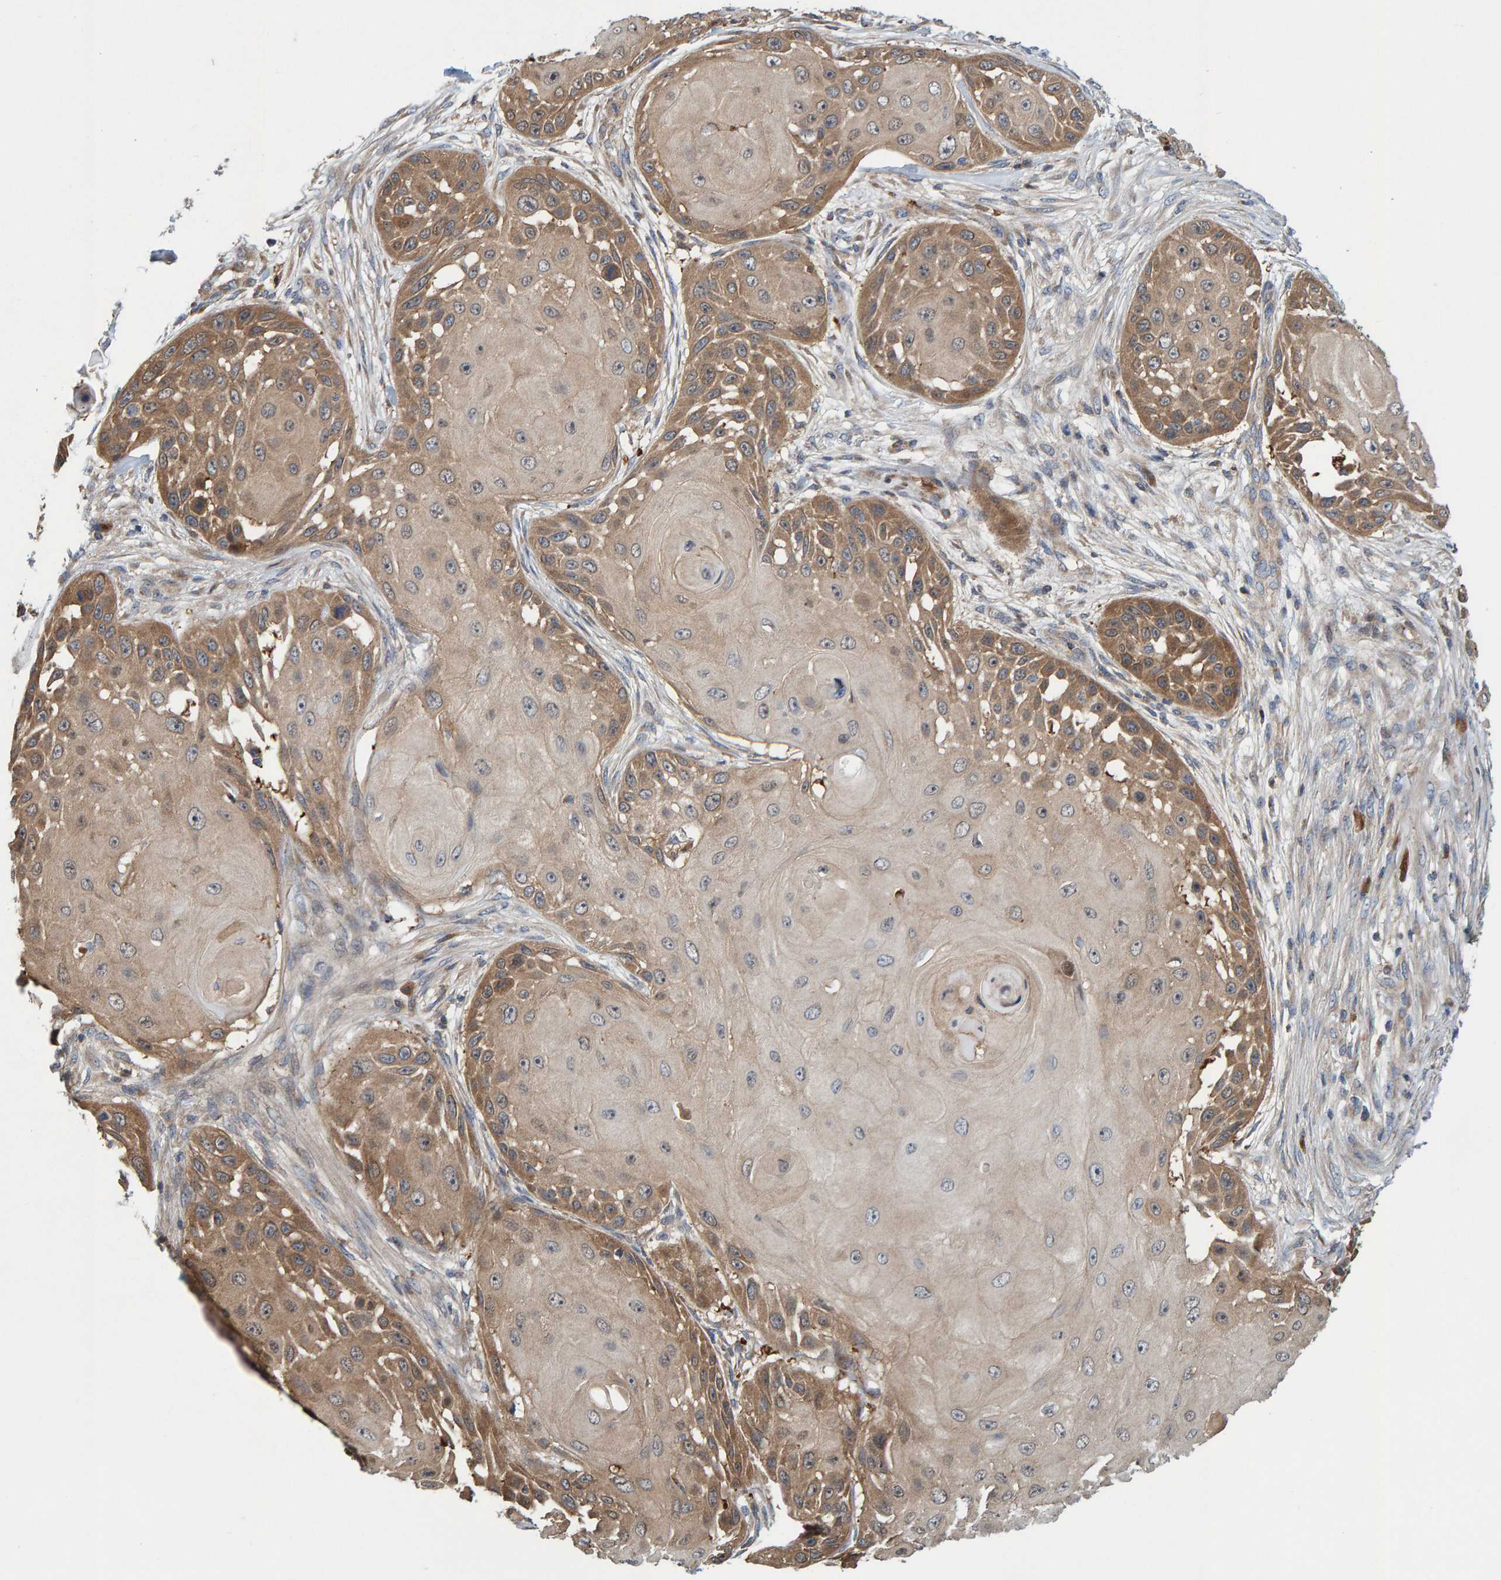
{"staining": {"intensity": "moderate", "quantity": ">75%", "location": "cytoplasmic/membranous"}, "tissue": "skin cancer", "cell_type": "Tumor cells", "image_type": "cancer", "snomed": [{"axis": "morphology", "description": "Squamous cell carcinoma, NOS"}, {"axis": "topography", "description": "Skin"}], "caption": "High-power microscopy captured an IHC photomicrograph of squamous cell carcinoma (skin), revealing moderate cytoplasmic/membranous positivity in about >75% of tumor cells.", "gene": "KIAA0753", "patient": {"sex": "female", "age": 44}}